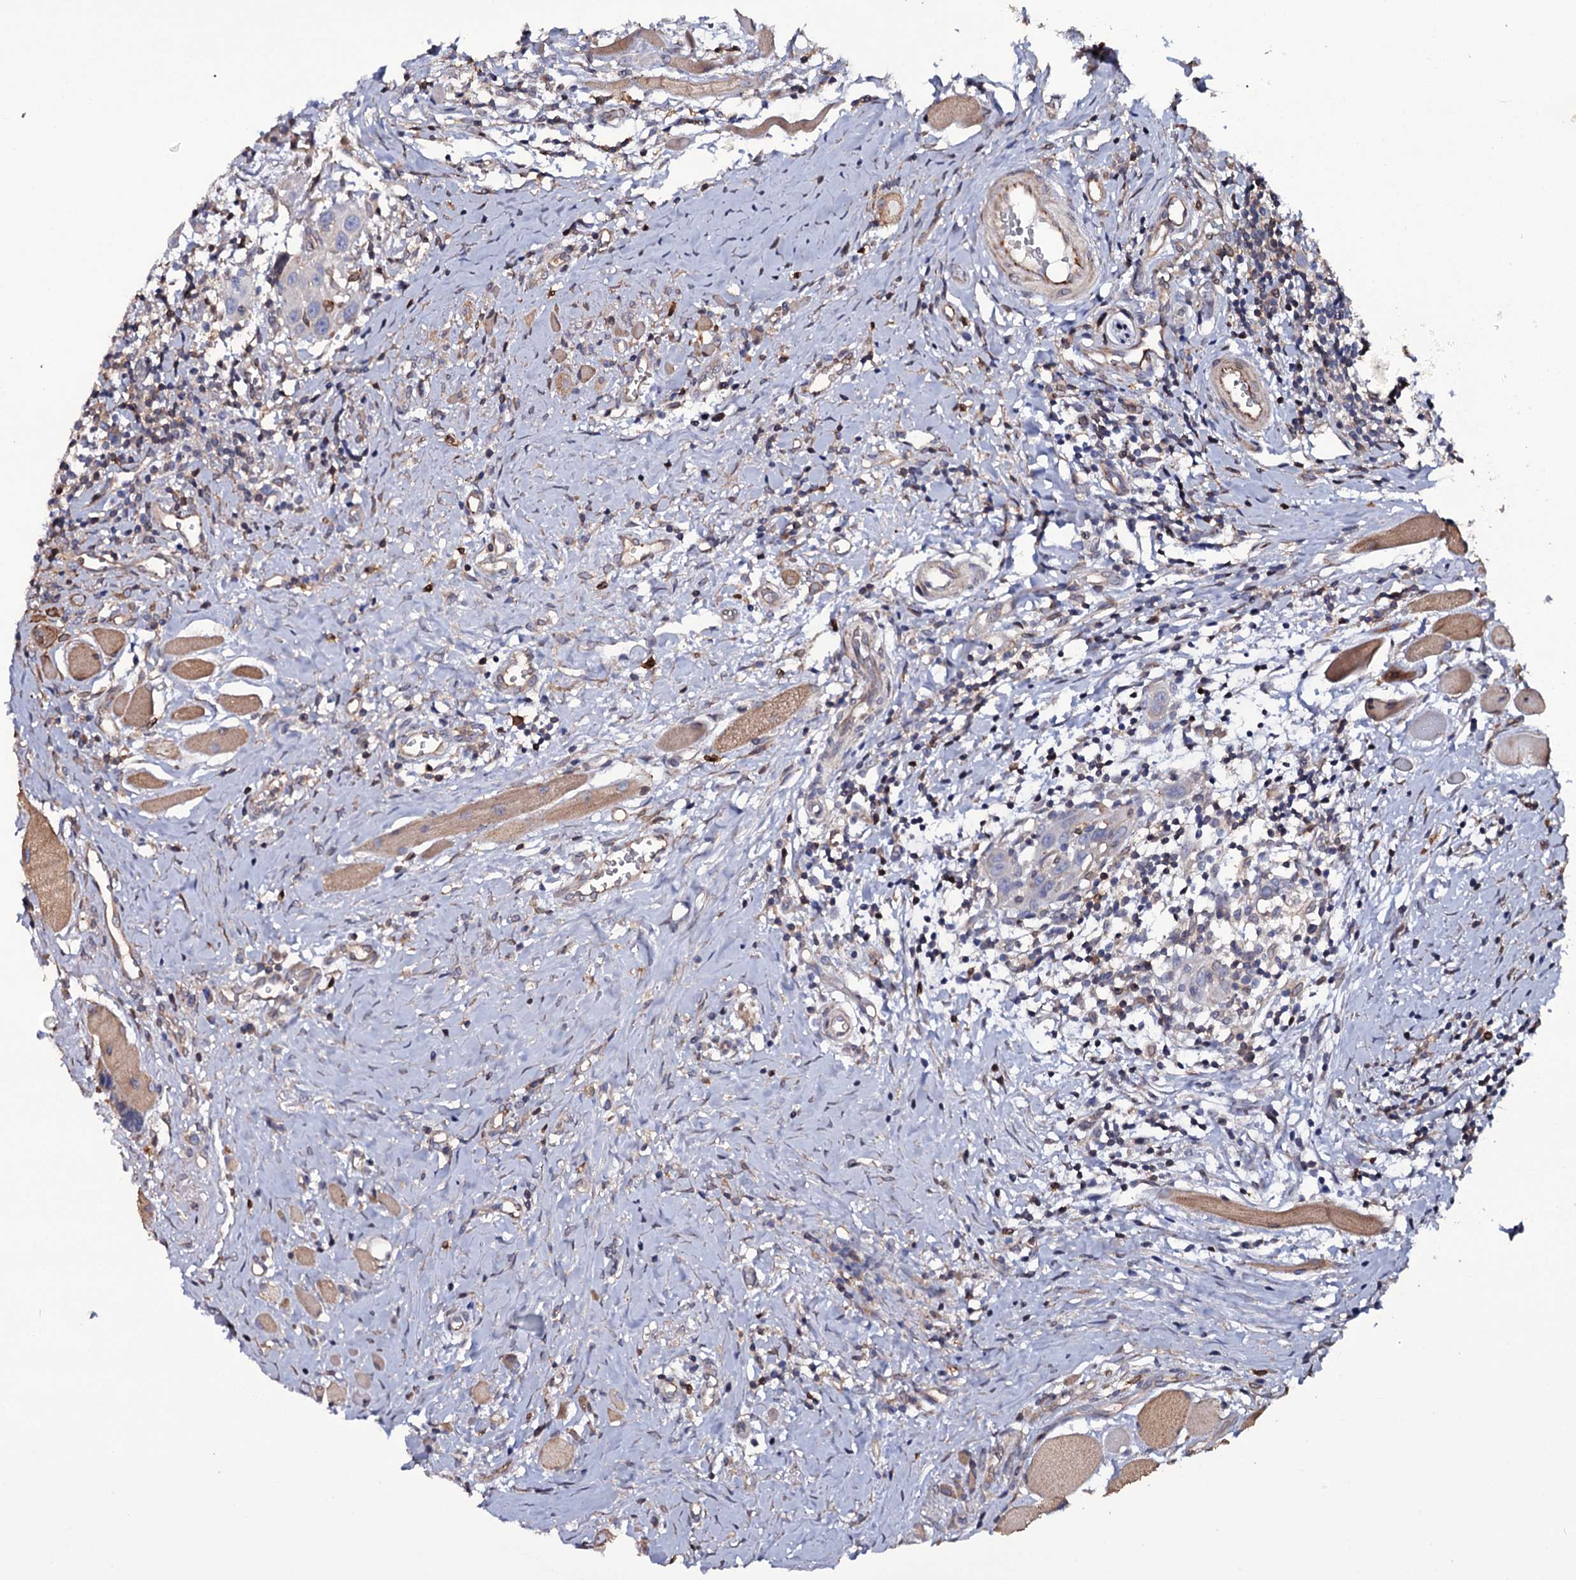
{"staining": {"intensity": "negative", "quantity": "none", "location": "none"}, "tissue": "head and neck cancer", "cell_type": "Tumor cells", "image_type": "cancer", "snomed": [{"axis": "morphology", "description": "Squamous cell carcinoma, NOS"}, {"axis": "topography", "description": "Oral tissue"}, {"axis": "topography", "description": "Head-Neck"}], "caption": "There is no significant staining in tumor cells of head and neck cancer (squamous cell carcinoma).", "gene": "TTC23", "patient": {"sex": "female", "age": 50}}